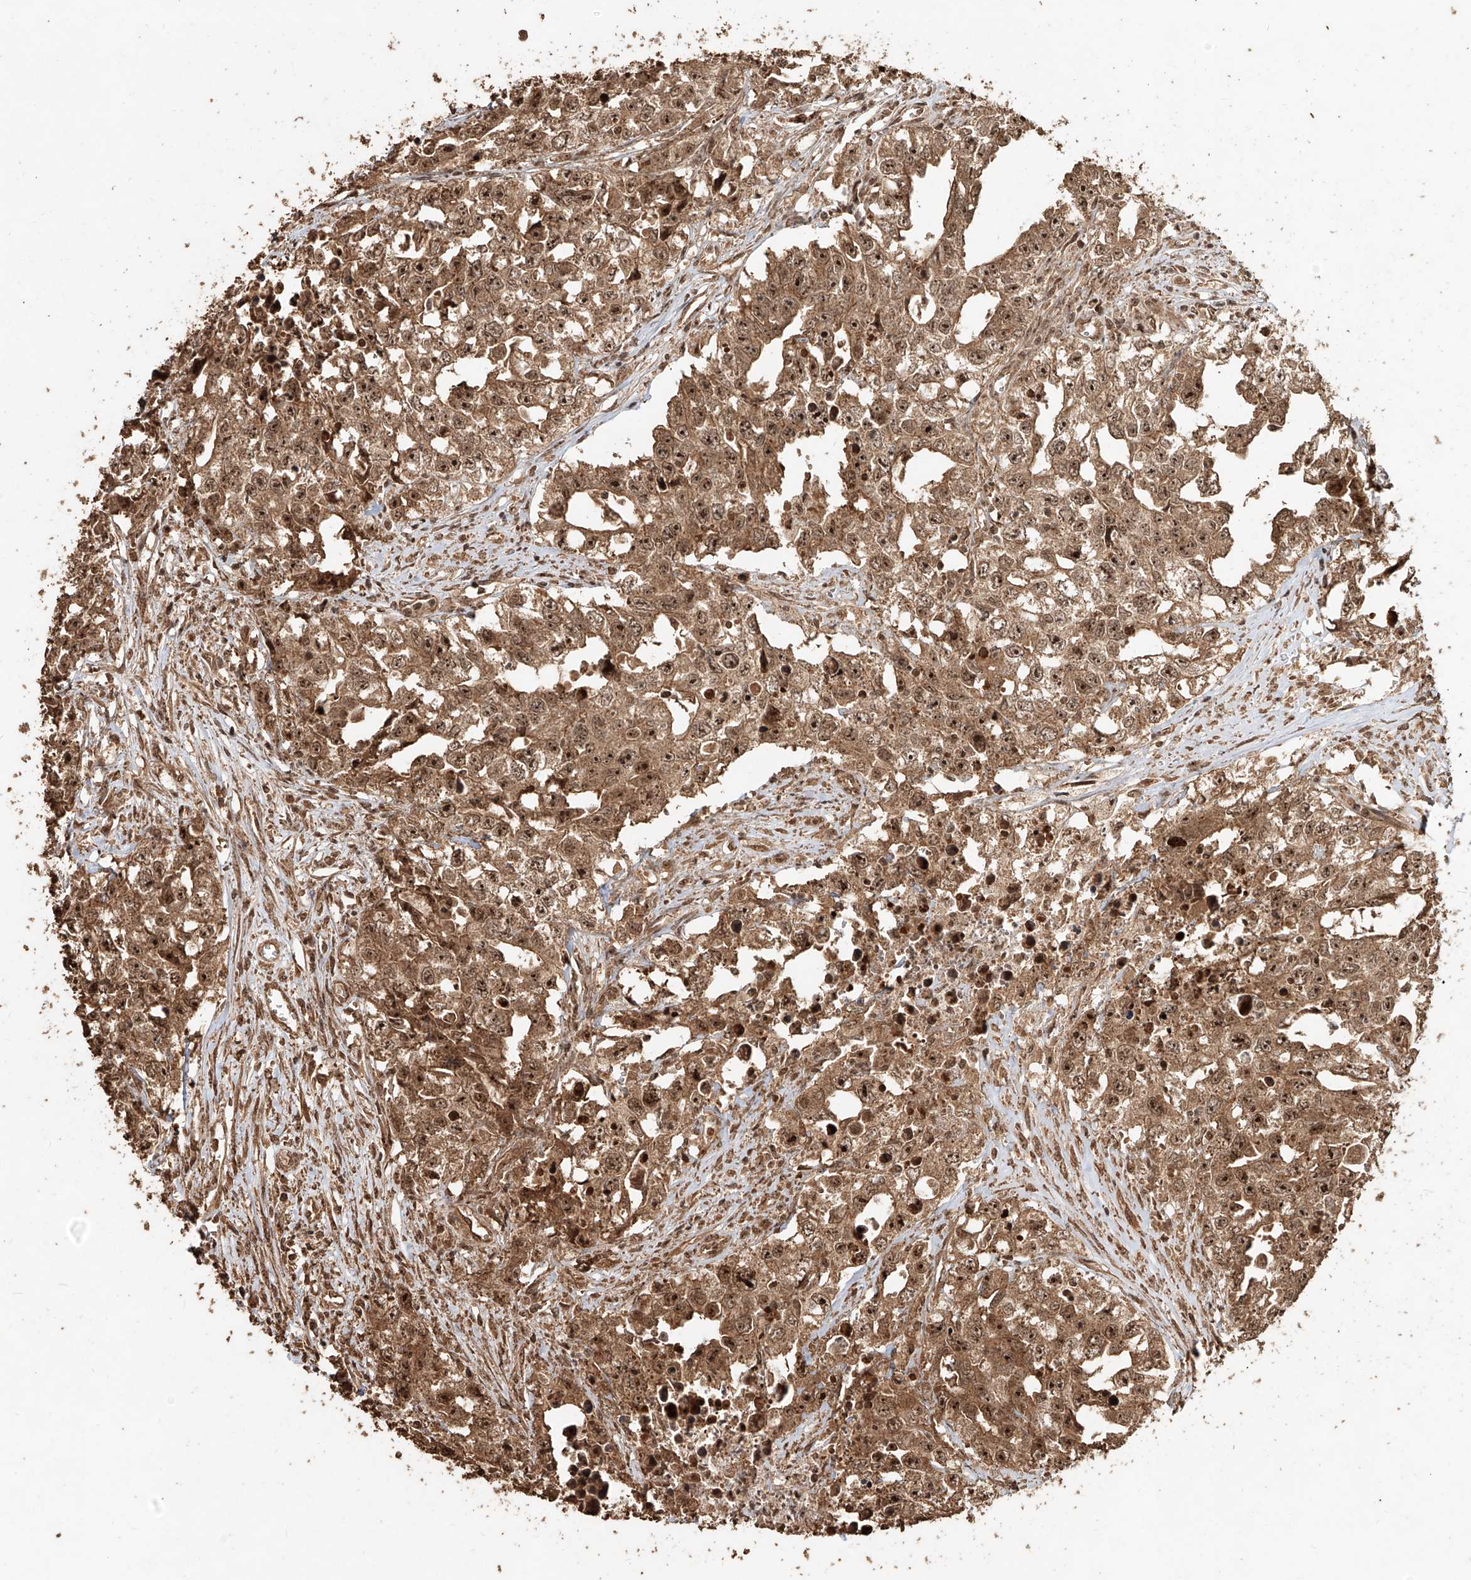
{"staining": {"intensity": "moderate", "quantity": ">75%", "location": "cytoplasmic/membranous,nuclear"}, "tissue": "testis cancer", "cell_type": "Tumor cells", "image_type": "cancer", "snomed": [{"axis": "morphology", "description": "Seminoma, NOS"}, {"axis": "morphology", "description": "Carcinoma, Embryonal, NOS"}, {"axis": "topography", "description": "Testis"}], "caption": "Protein staining demonstrates moderate cytoplasmic/membranous and nuclear expression in approximately >75% of tumor cells in testis cancer (embryonal carcinoma).", "gene": "ZNF660", "patient": {"sex": "male", "age": 43}}